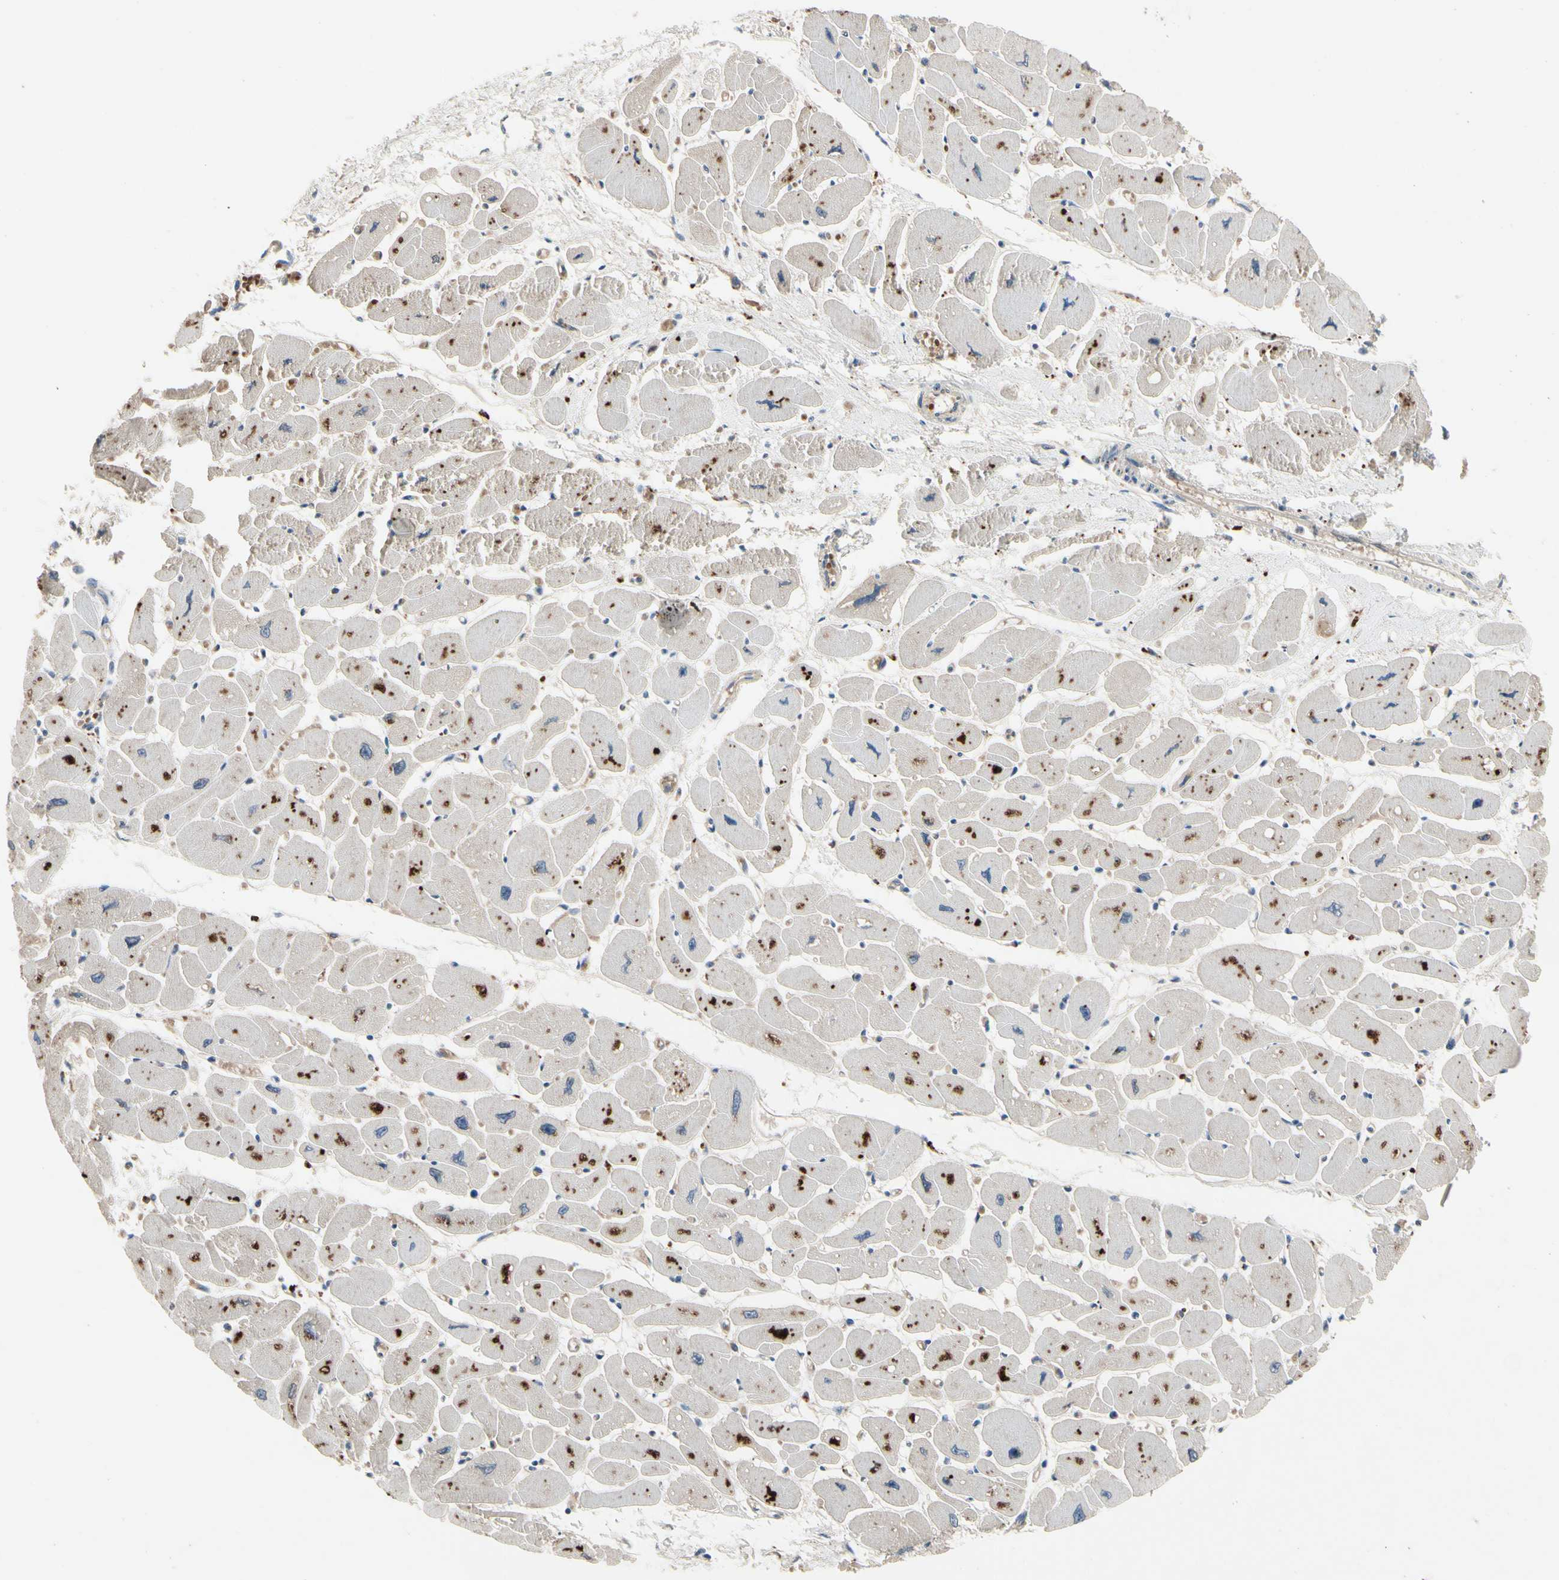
{"staining": {"intensity": "moderate", "quantity": "25%-75%", "location": "cytoplasmic/membranous"}, "tissue": "heart muscle", "cell_type": "Cardiomyocytes", "image_type": "normal", "snomed": [{"axis": "morphology", "description": "Normal tissue, NOS"}, {"axis": "topography", "description": "Heart"}], "caption": "A brown stain shows moderate cytoplasmic/membranous positivity of a protein in cardiomyocytes of benign human heart muscle. Nuclei are stained in blue.", "gene": "IL1RL1", "patient": {"sex": "female", "age": 54}}